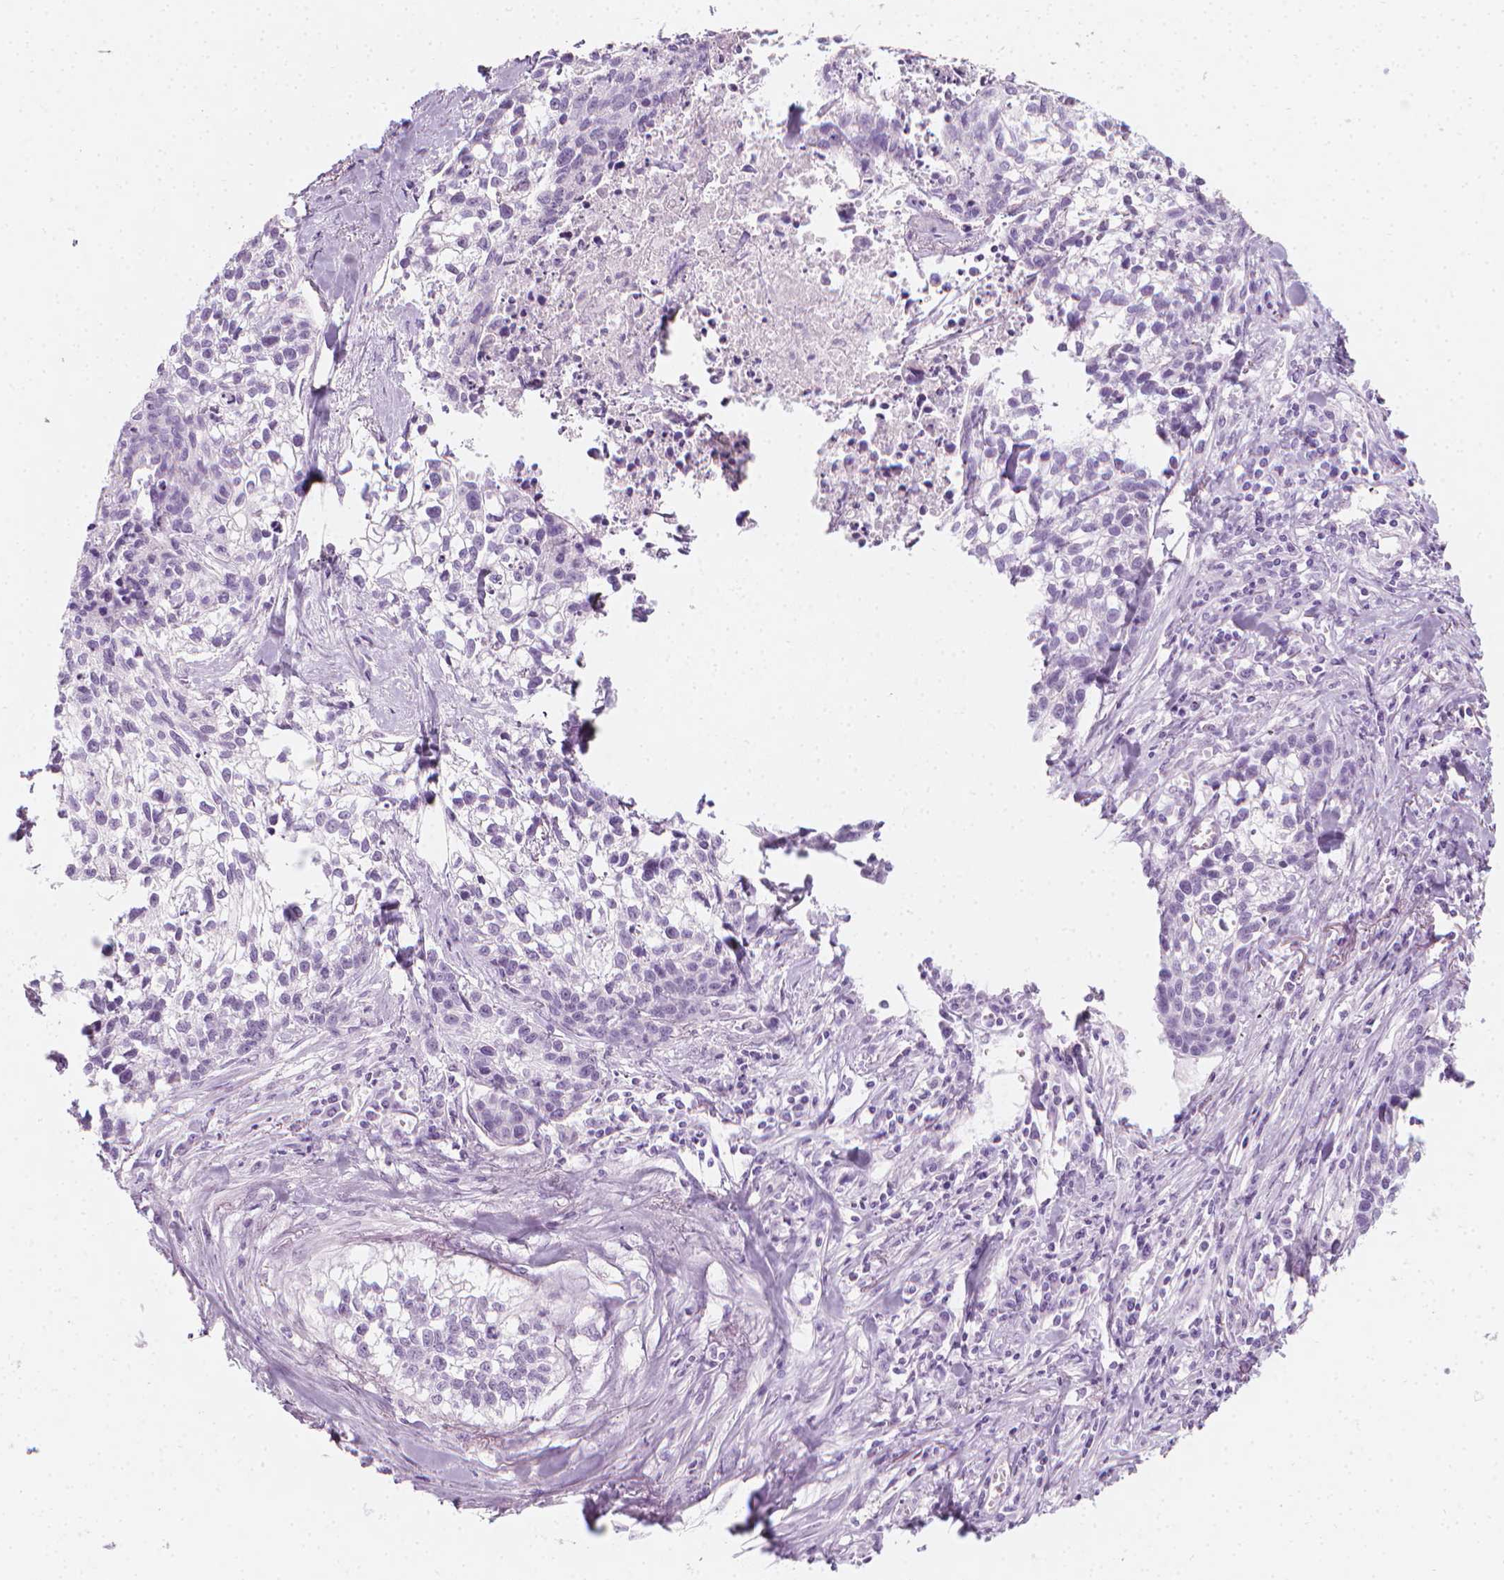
{"staining": {"intensity": "negative", "quantity": "none", "location": "none"}, "tissue": "lung cancer", "cell_type": "Tumor cells", "image_type": "cancer", "snomed": [{"axis": "morphology", "description": "Squamous cell carcinoma, NOS"}, {"axis": "topography", "description": "Lung"}], "caption": "A photomicrograph of human lung squamous cell carcinoma is negative for staining in tumor cells. (DAB (3,3'-diaminobenzidine) immunohistochemistry (IHC), high magnification).", "gene": "SCG3", "patient": {"sex": "male", "age": 74}}